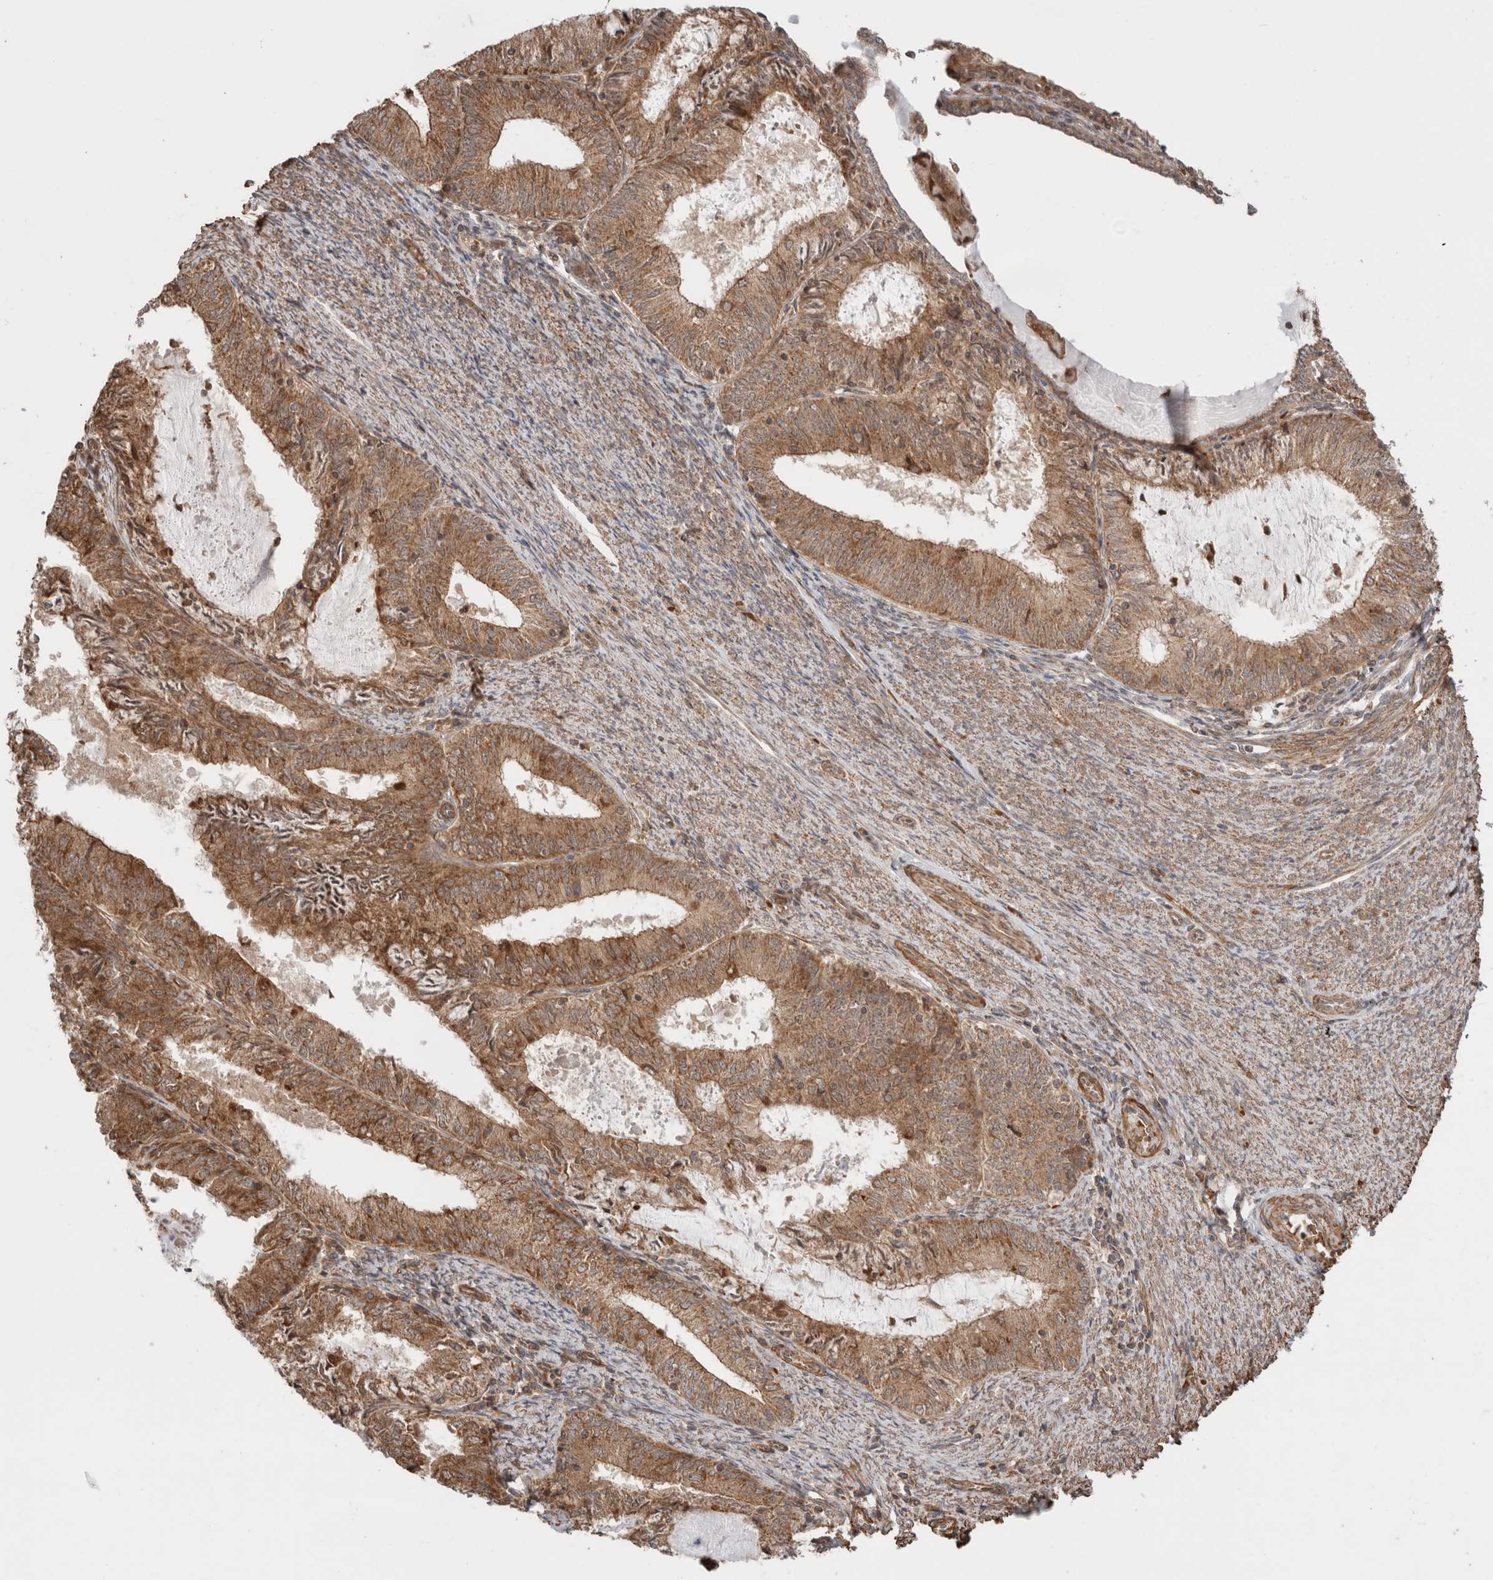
{"staining": {"intensity": "moderate", "quantity": ">75%", "location": "cytoplasmic/membranous"}, "tissue": "endometrial cancer", "cell_type": "Tumor cells", "image_type": "cancer", "snomed": [{"axis": "morphology", "description": "Adenocarcinoma, NOS"}, {"axis": "topography", "description": "Endometrium"}], "caption": "IHC micrograph of endometrial cancer stained for a protein (brown), which demonstrates medium levels of moderate cytoplasmic/membranous positivity in approximately >75% of tumor cells.", "gene": "ZNF649", "patient": {"sex": "female", "age": 57}}